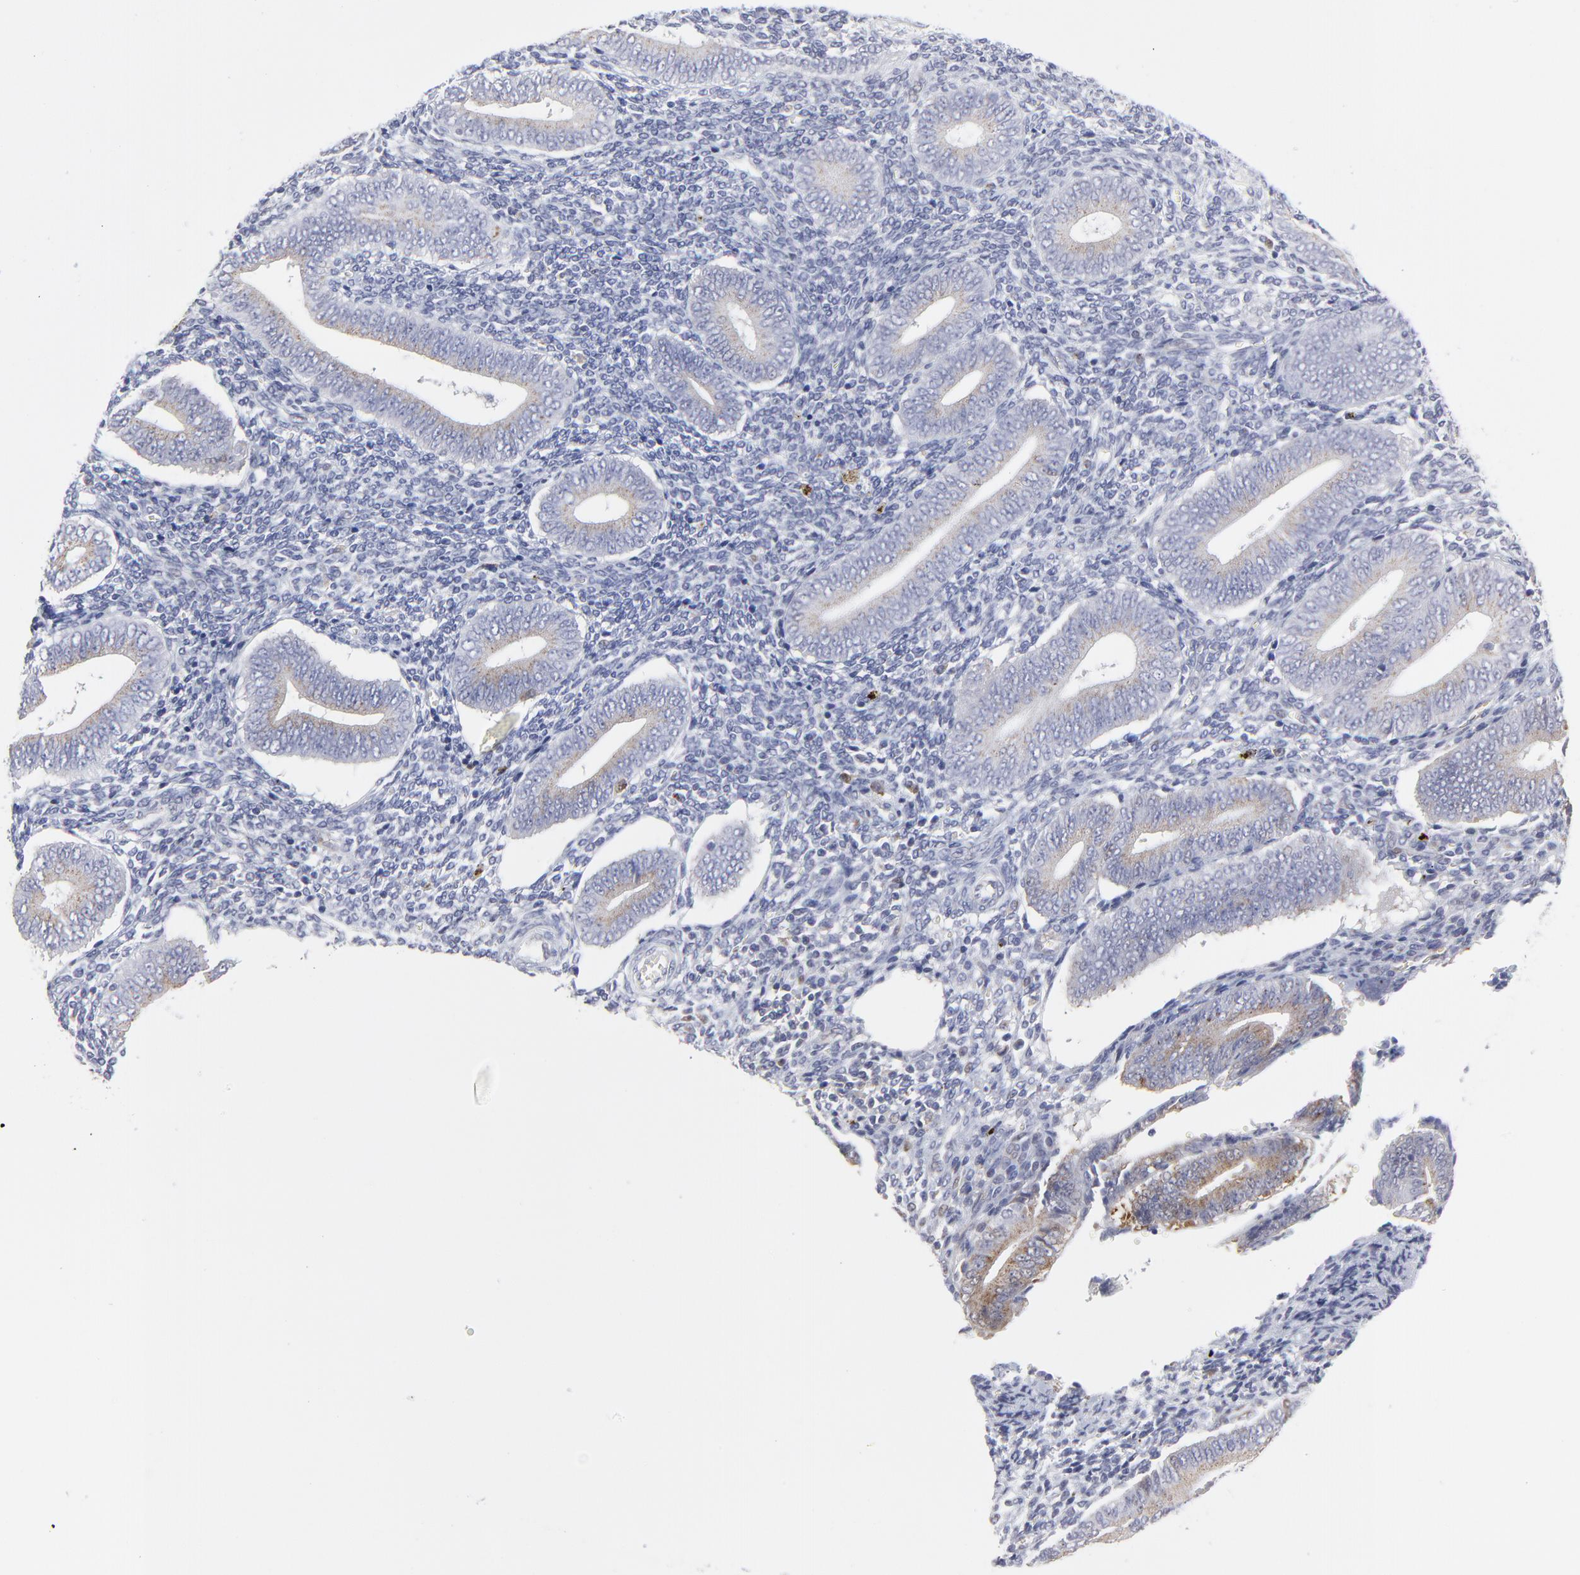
{"staining": {"intensity": "weak", "quantity": "<25%", "location": "cytoplasmic/membranous"}, "tissue": "endometrium", "cell_type": "Cells in endometrial stroma", "image_type": "normal", "snomed": [{"axis": "morphology", "description": "Normal tissue, NOS"}, {"axis": "topography", "description": "Uterus"}, {"axis": "topography", "description": "Endometrium"}], "caption": "Immunohistochemistry micrograph of benign endometrium stained for a protein (brown), which demonstrates no positivity in cells in endometrial stroma.", "gene": "NCAPH", "patient": {"sex": "female", "age": 33}}